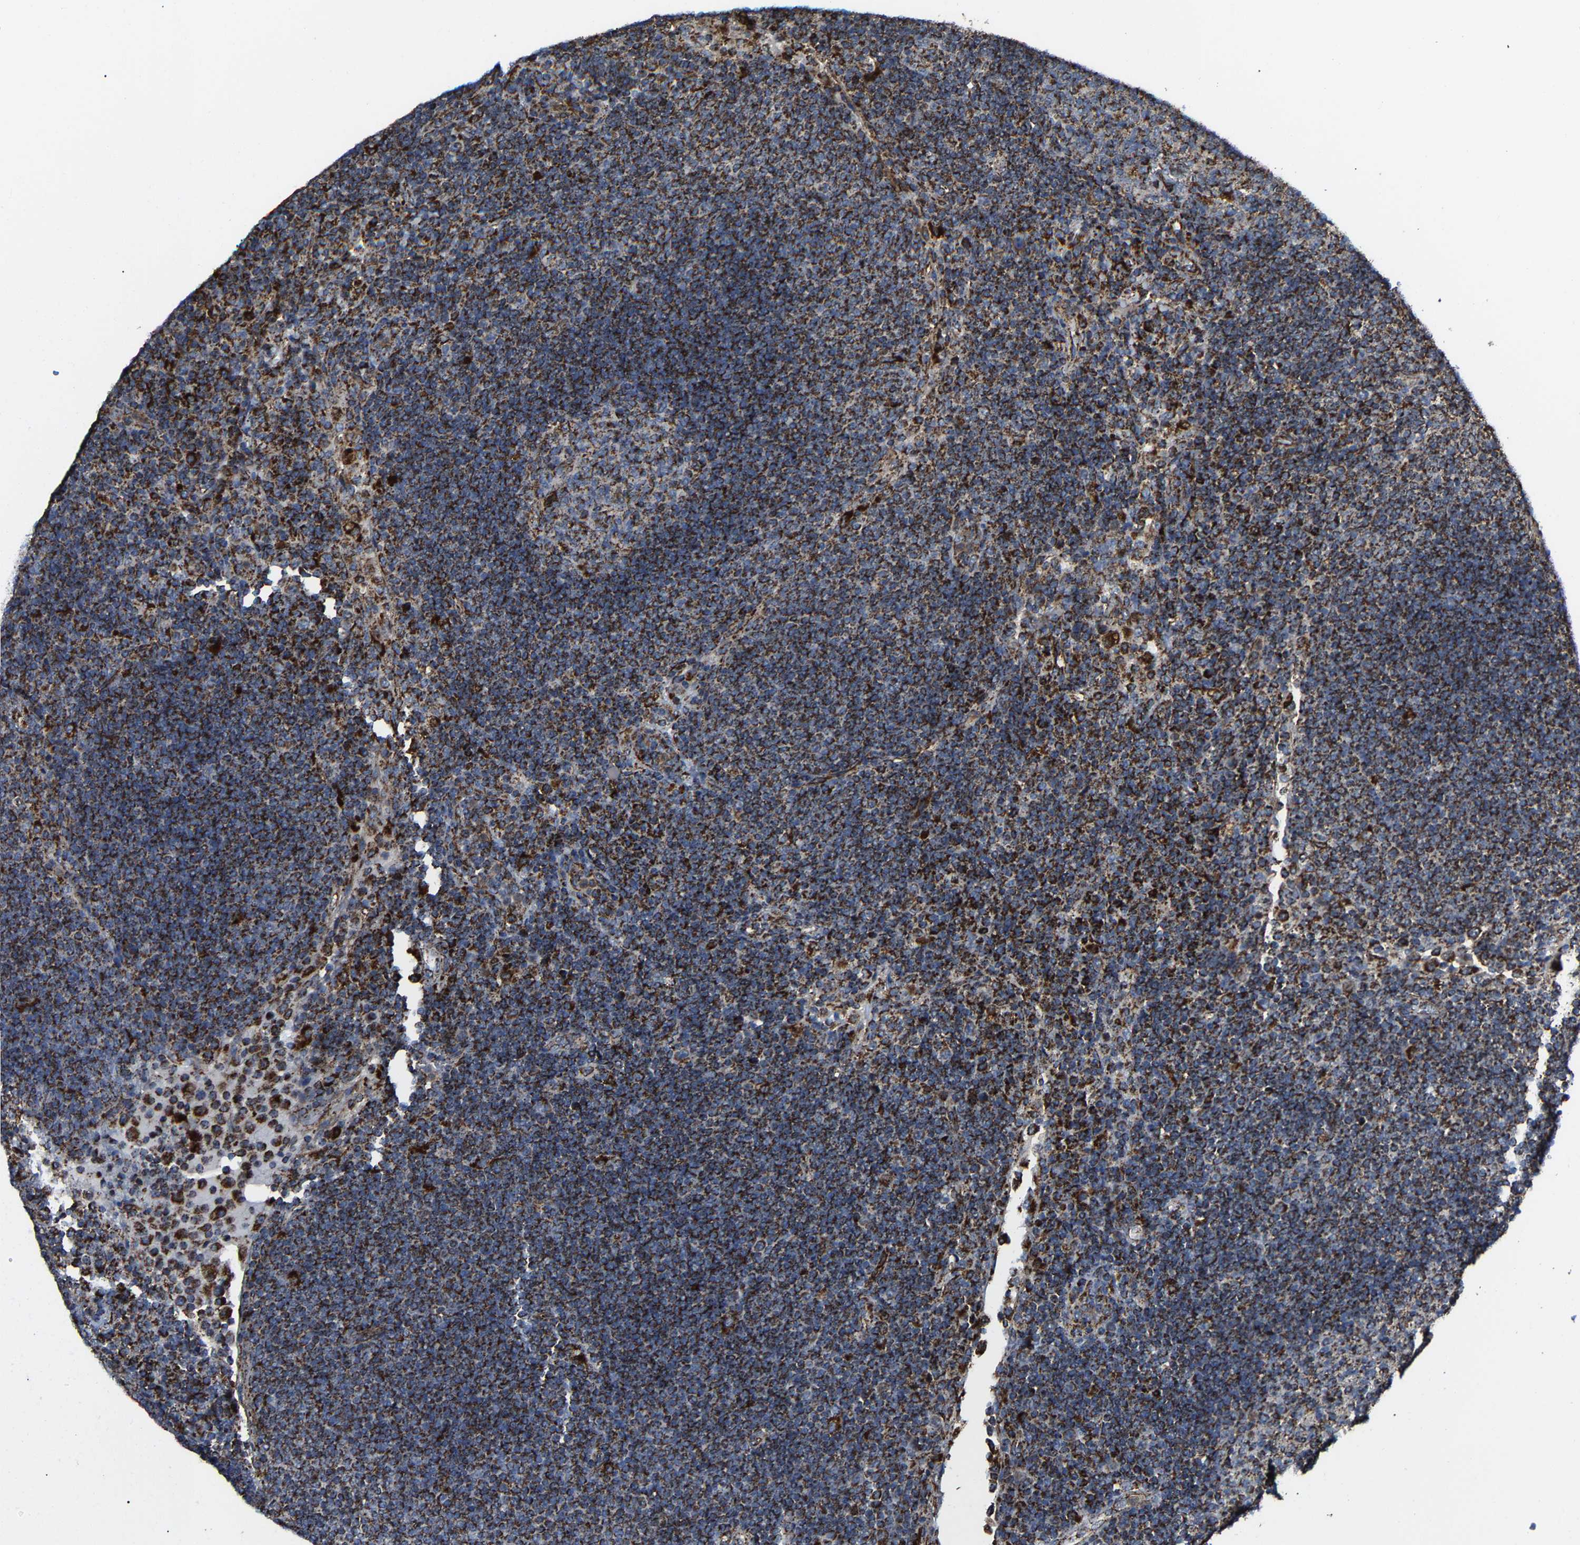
{"staining": {"intensity": "strong", "quantity": ">75%", "location": "cytoplasmic/membranous"}, "tissue": "lymph node", "cell_type": "Germinal center cells", "image_type": "normal", "snomed": [{"axis": "morphology", "description": "Normal tissue, NOS"}, {"axis": "topography", "description": "Lymph node"}], "caption": "Germinal center cells reveal high levels of strong cytoplasmic/membranous positivity in approximately >75% of cells in unremarkable human lymph node. (IHC, brightfield microscopy, high magnification).", "gene": "NDUFV3", "patient": {"sex": "female", "age": 53}}